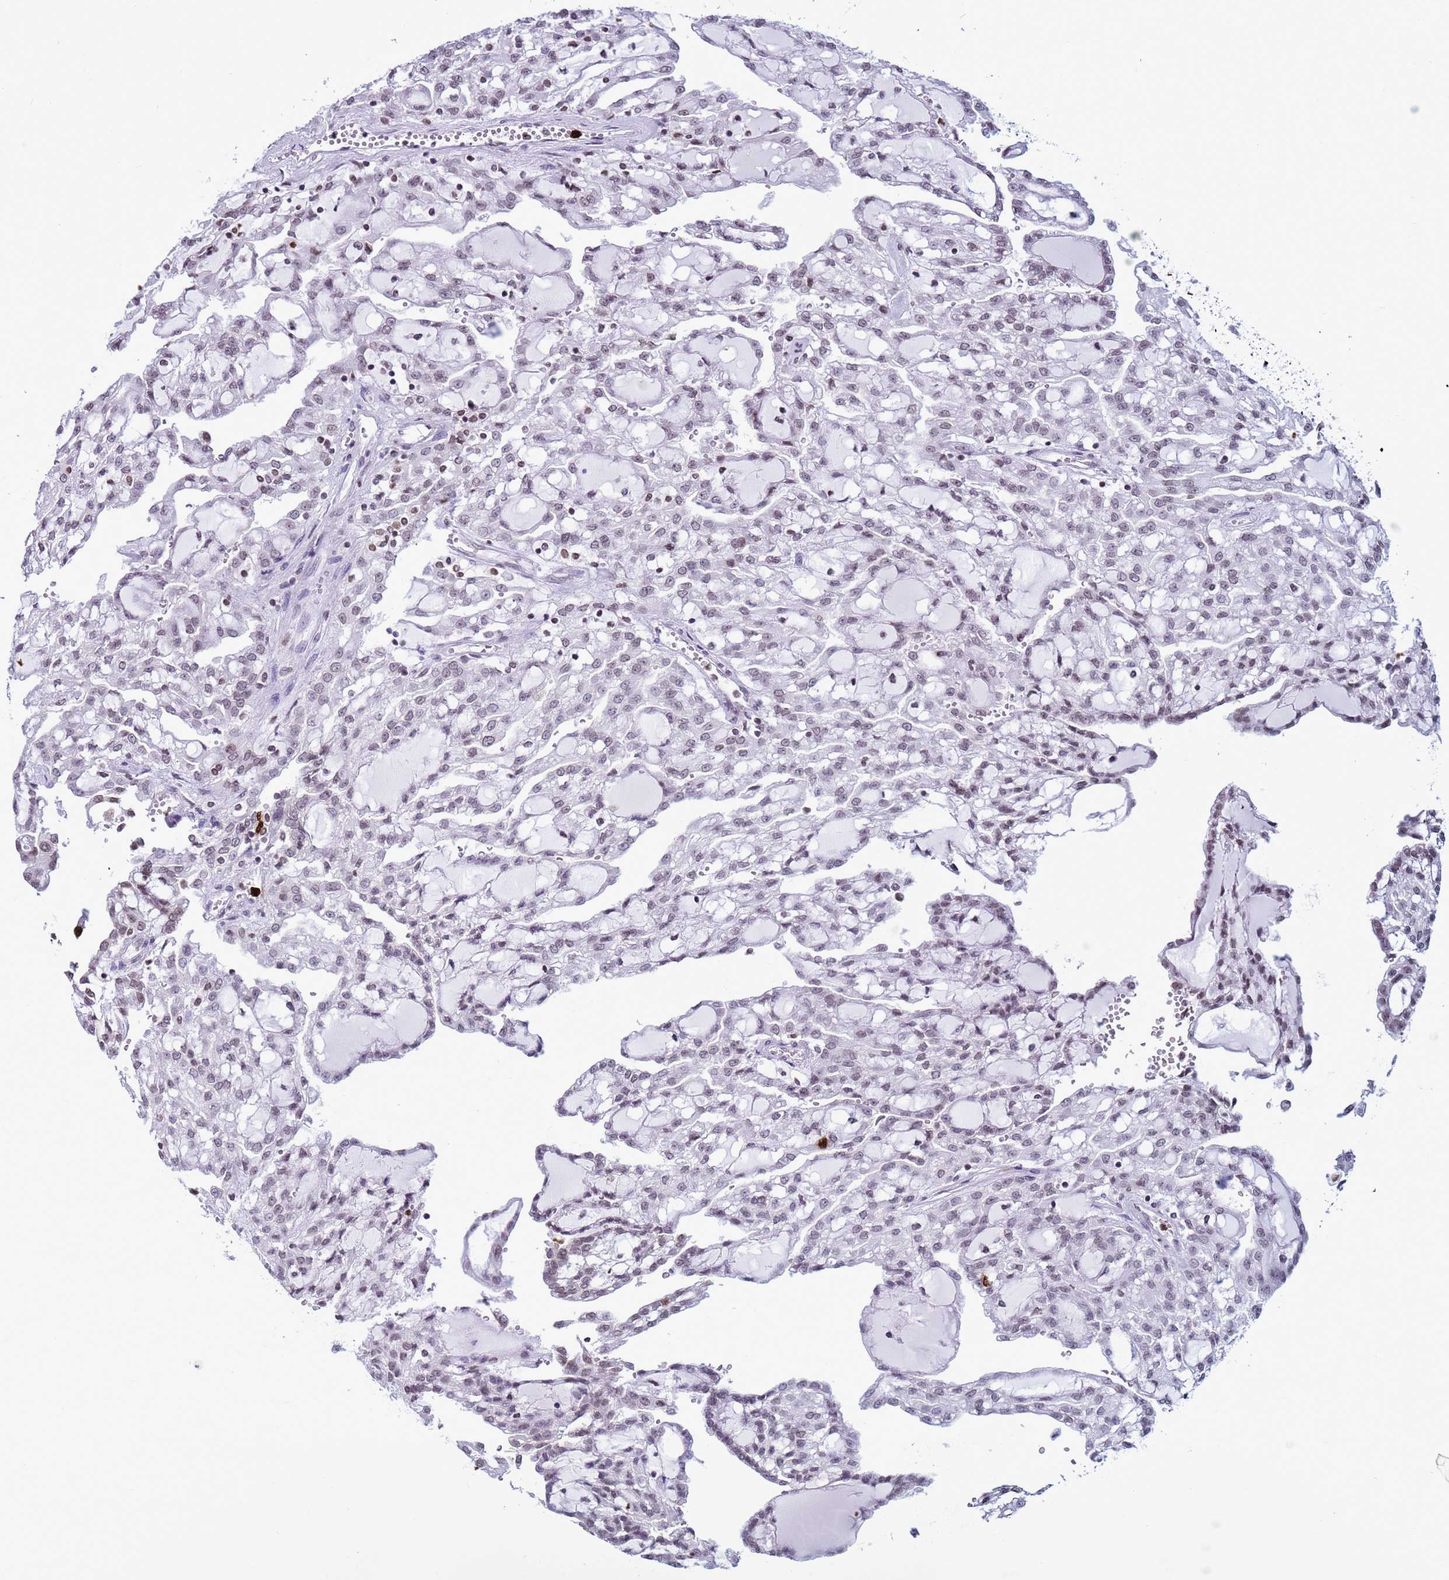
{"staining": {"intensity": "weak", "quantity": "25%-75%", "location": "nuclear"}, "tissue": "renal cancer", "cell_type": "Tumor cells", "image_type": "cancer", "snomed": [{"axis": "morphology", "description": "Adenocarcinoma, NOS"}, {"axis": "topography", "description": "Kidney"}], "caption": "DAB immunohistochemical staining of renal cancer (adenocarcinoma) shows weak nuclear protein staining in approximately 25%-75% of tumor cells. The protein of interest is stained brown, and the nuclei are stained in blue (DAB (3,3'-diaminobenzidine) IHC with brightfield microscopy, high magnification).", "gene": "H4C8", "patient": {"sex": "male", "age": 63}}